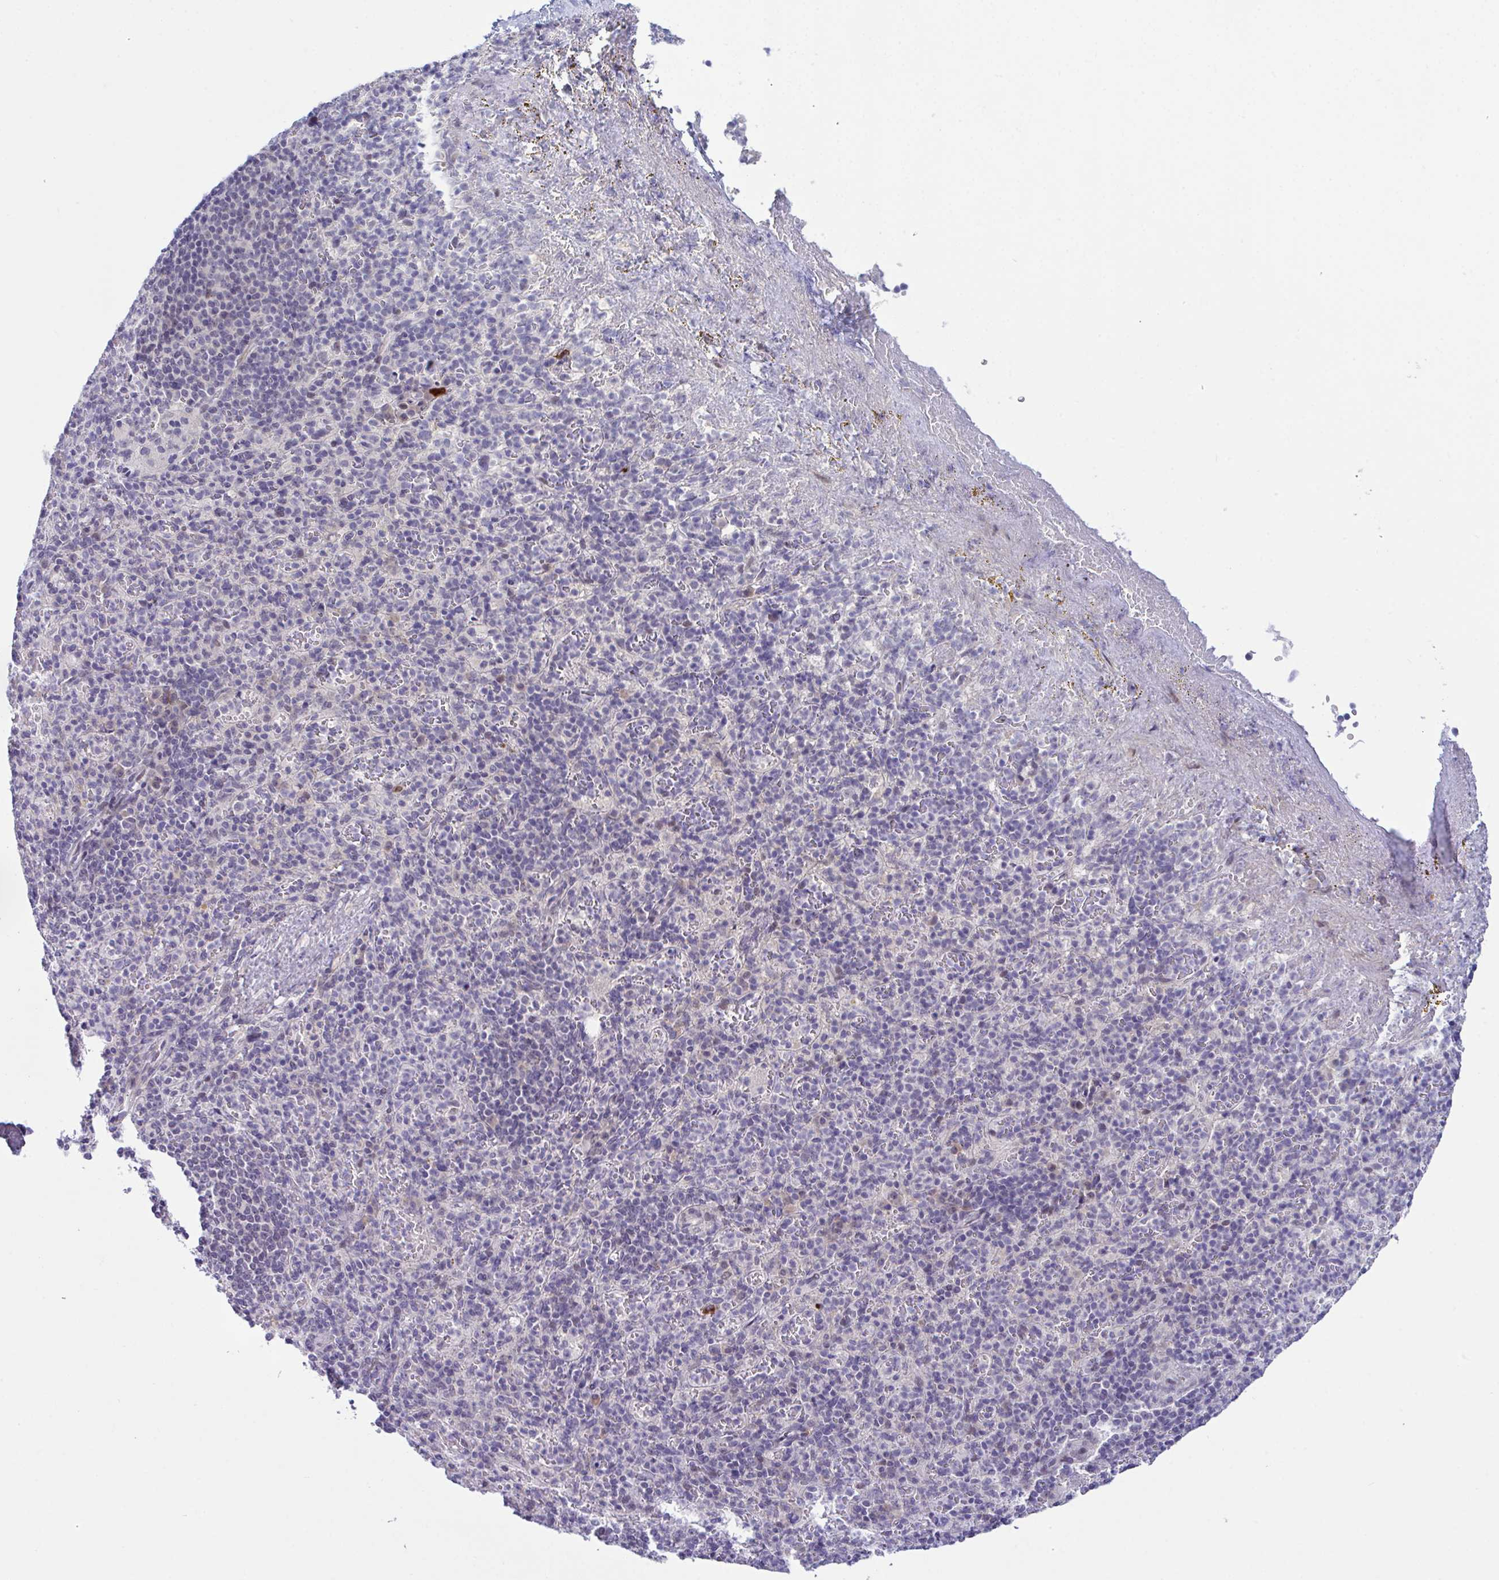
{"staining": {"intensity": "strong", "quantity": "<25%", "location": "cytoplasmic/membranous"}, "tissue": "spleen", "cell_type": "Cells in red pulp", "image_type": "normal", "snomed": [{"axis": "morphology", "description": "Normal tissue, NOS"}, {"axis": "topography", "description": "Spleen"}], "caption": "Protein staining of normal spleen exhibits strong cytoplasmic/membranous positivity in about <25% of cells in red pulp.", "gene": "USP35", "patient": {"sex": "female", "age": 74}}